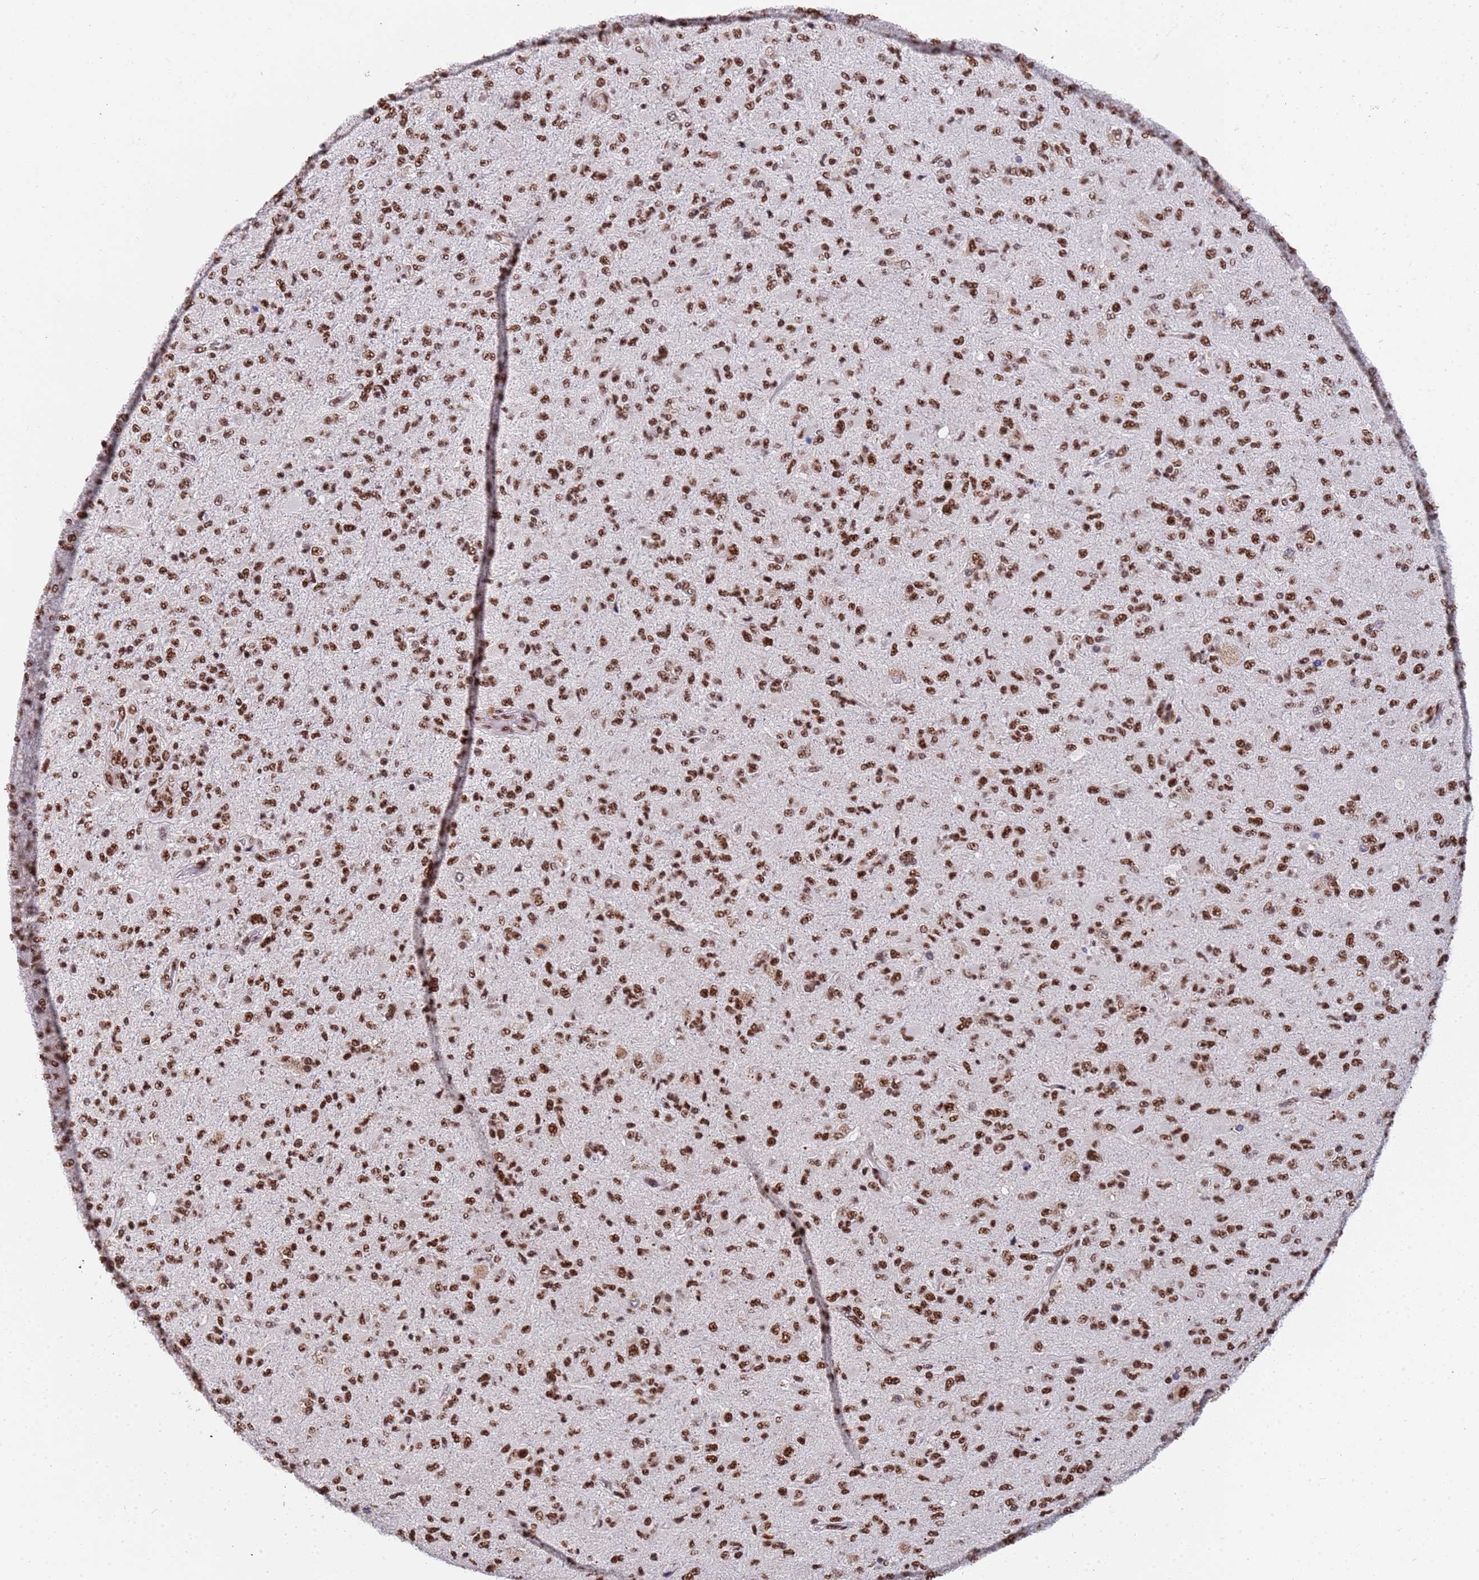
{"staining": {"intensity": "strong", "quantity": ">75%", "location": "nuclear"}, "tissue": "glioma", "cell_type": "Tumor cells", "image_type": "cancer", "snomed": [{"axis": "morphology", "description": "Glioma, malignant, Low grade"}, {"axis": "topography", "description": "Brain"}], "caption": "Protein expression analysis of human glioma reveals strong nuclear positivity in approximately >75% of tumor cells.", "gene": "SF3B2", "patient": {"sex": "male", "age": 65}}